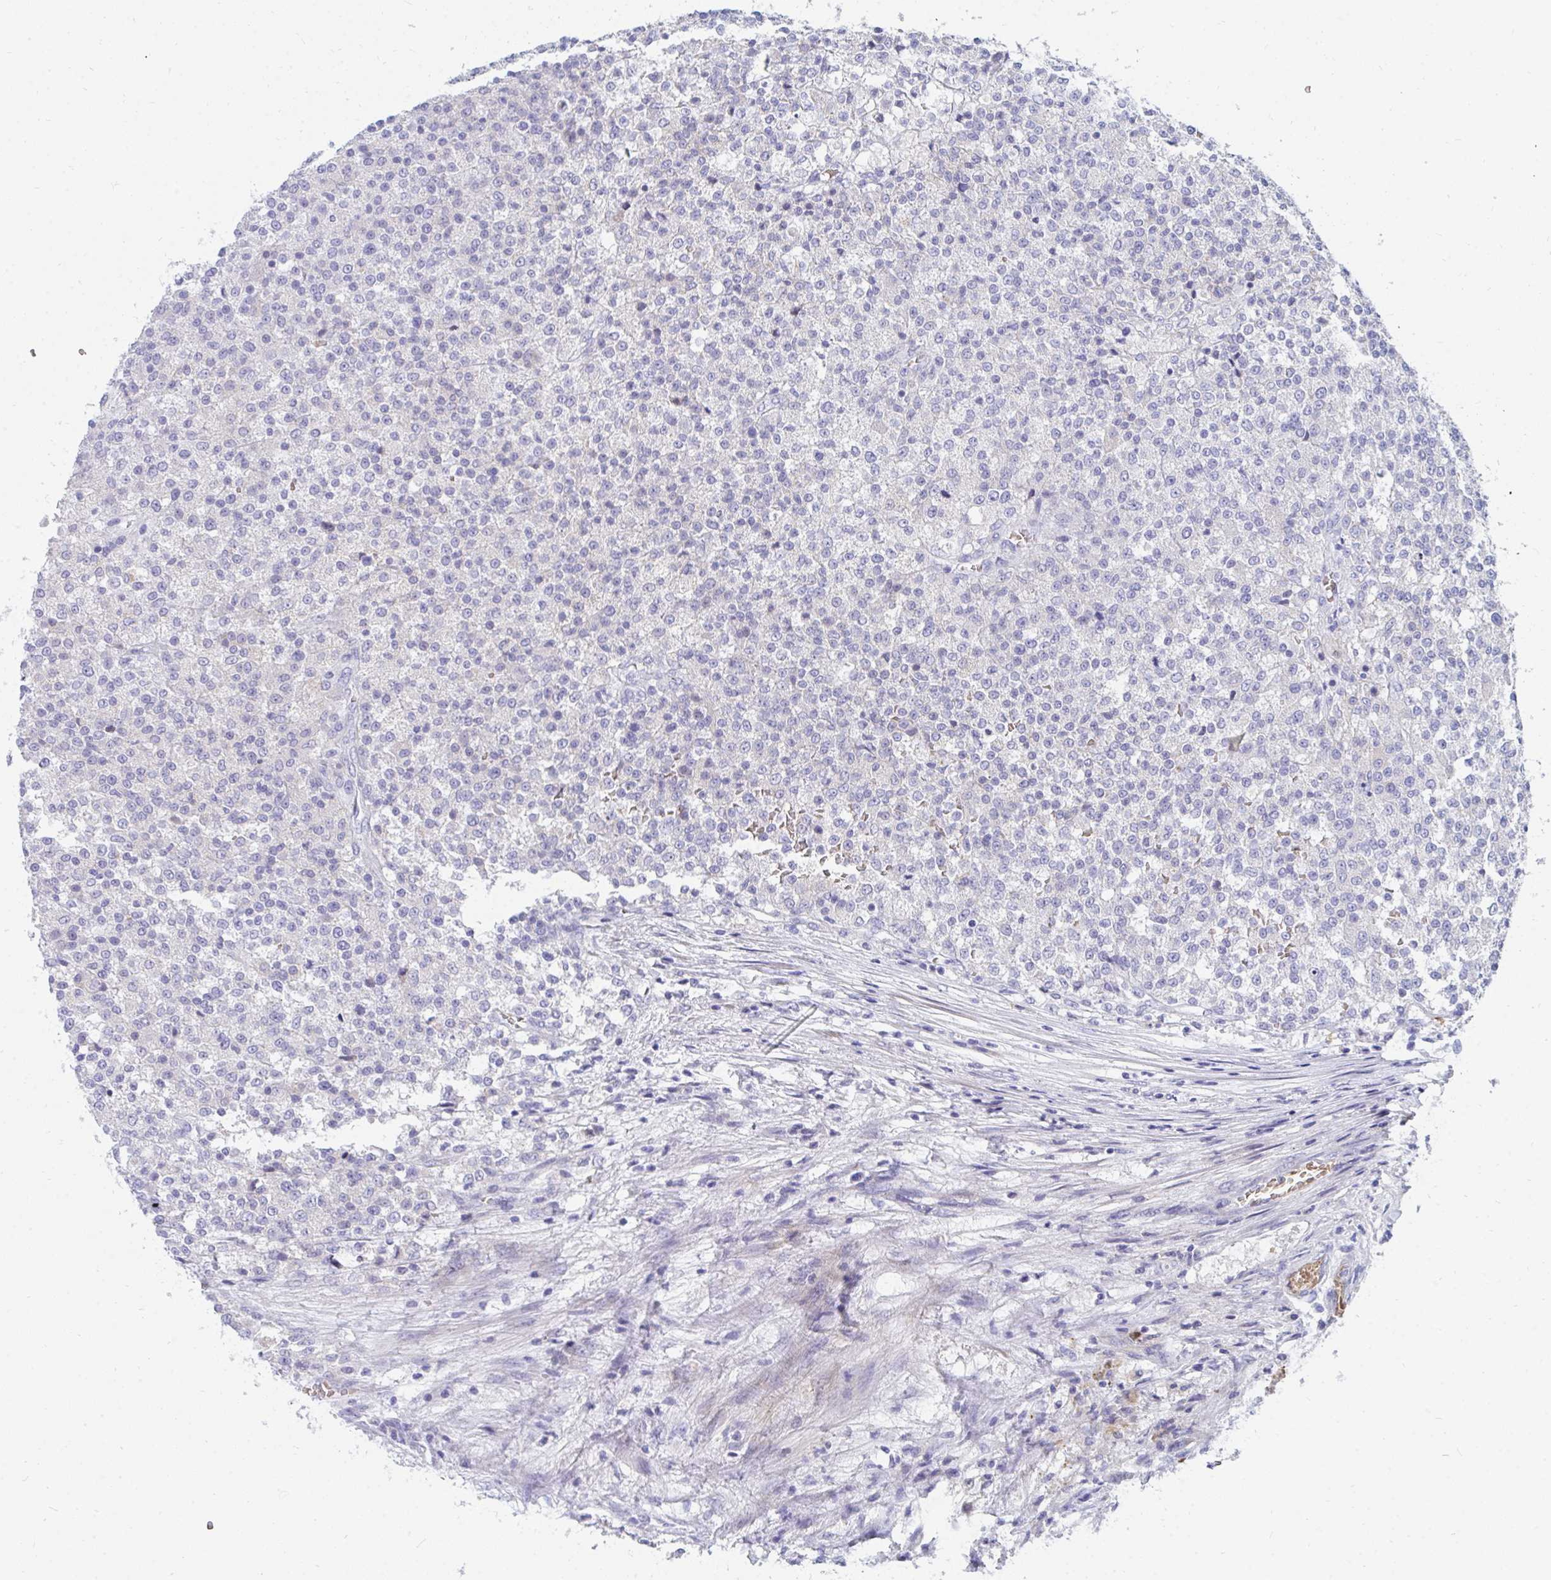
{"staining": {"intensity": "negative", "quantity": "none", "location": "none"}, "tissue": "testis cancer", "cell_type": "Tumor cells", "image_type": "cancer", "snomed": [{"axis": "morphology", "description": "Seminoma, NOS"}, {"axis": "topography", "description": "Testis"}], "caption": "This is an IHC image of testis cancer (seminoma). There is no positivity in tumor cells.", "gene": "MROH2B", "patient": {"sex": "male", "age": 59}}